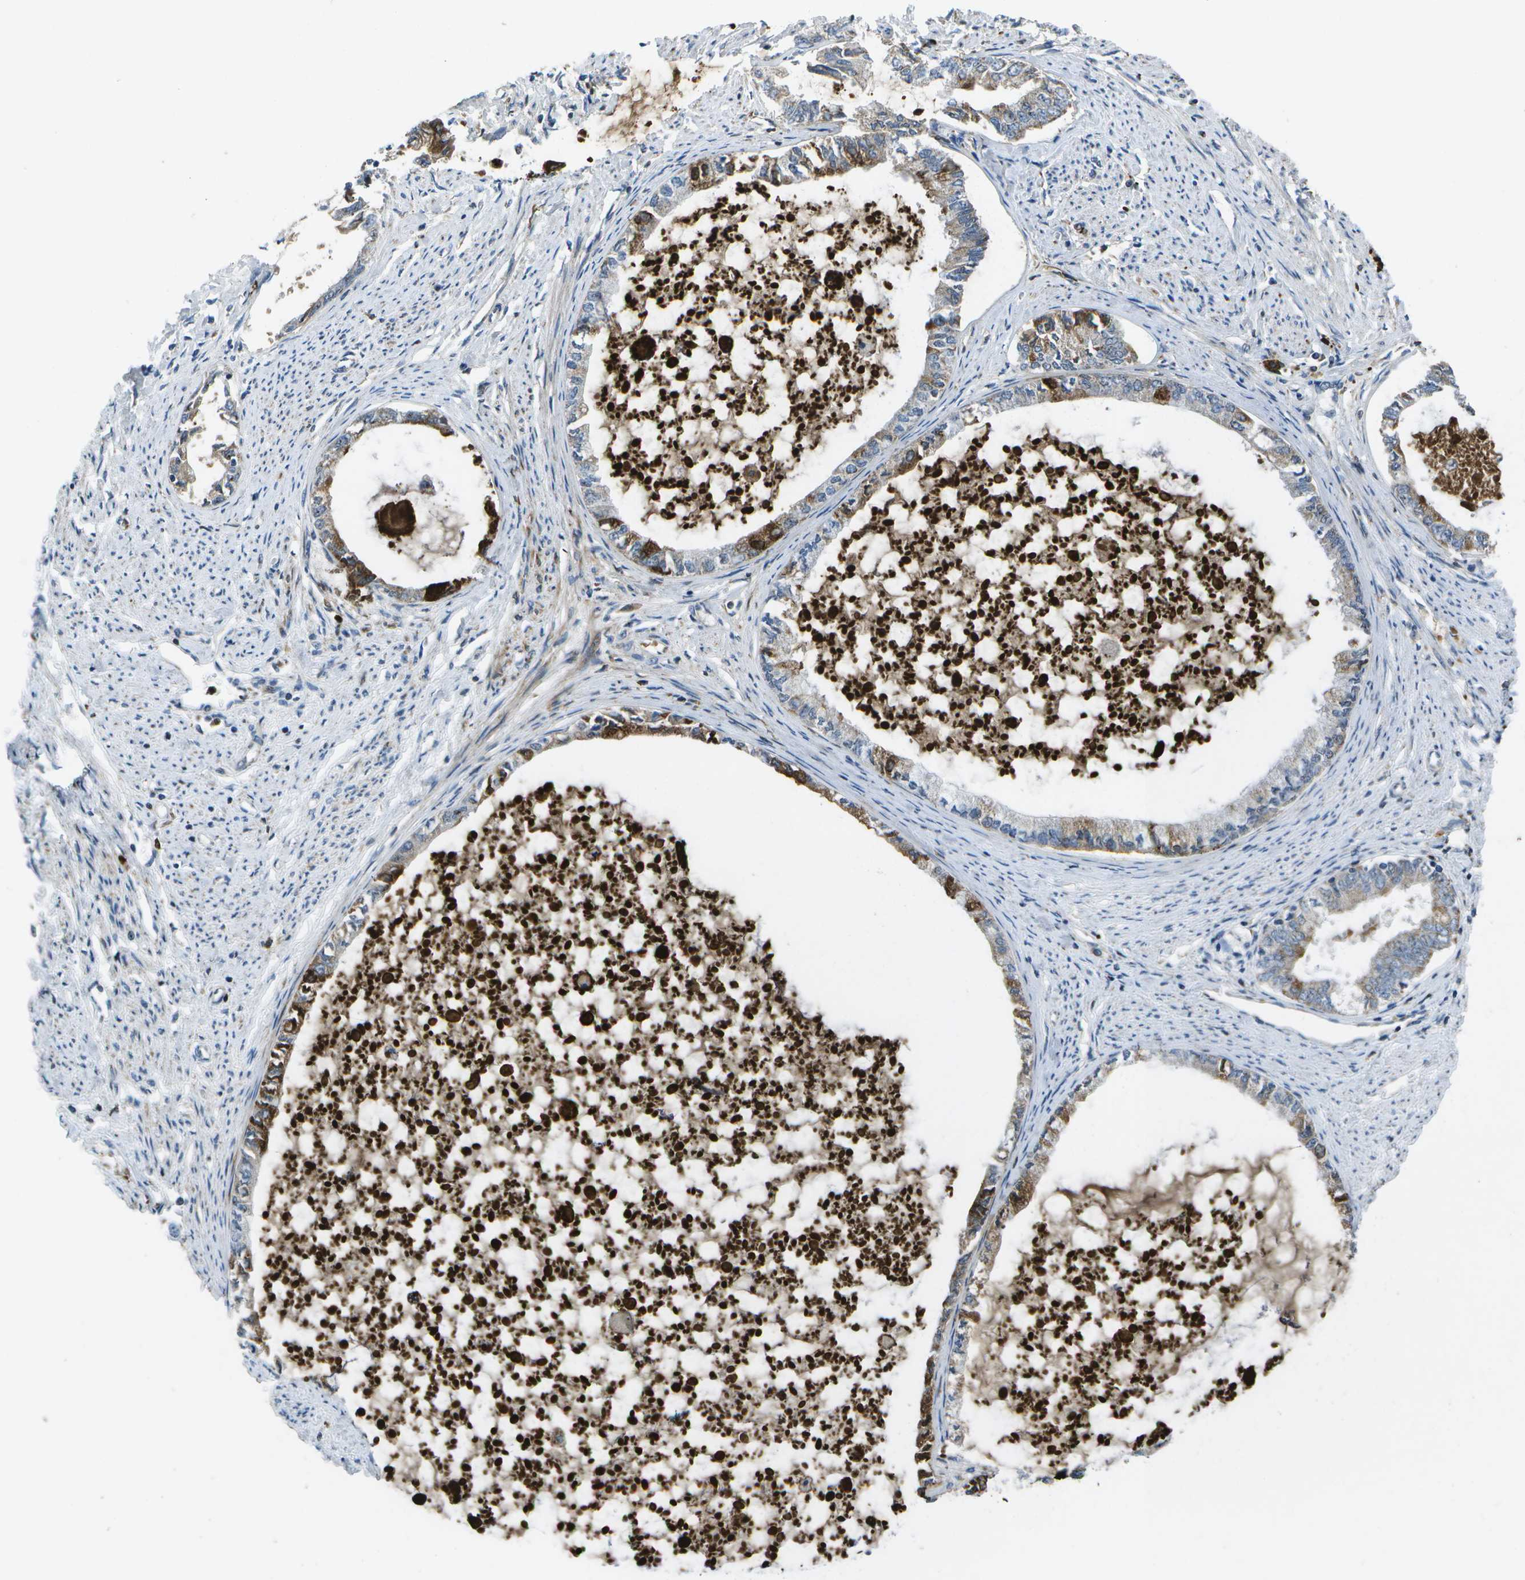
{"staining": {"intensity": "moderate", "quantity": "<25%", "location": "cytoplasmic/membranous"}, "tissue": "endometrial cancer", "cell_type": "Tumor cells", "image_type": "cancer", "snomed": [{"axis": "morphology", "description": "Adenocarcinoma, NOS"}, {"axis": "topography", "description": "Endometrium"}], "caption": "Moderate cytoplasmic/membranous staining for a protein is present in approximately <25% of tumor cells of endometrial cancer using immunohistochemistry (IHC).", "gene": "GALNT15", "patient": {"sex": "female", "age": 86}}